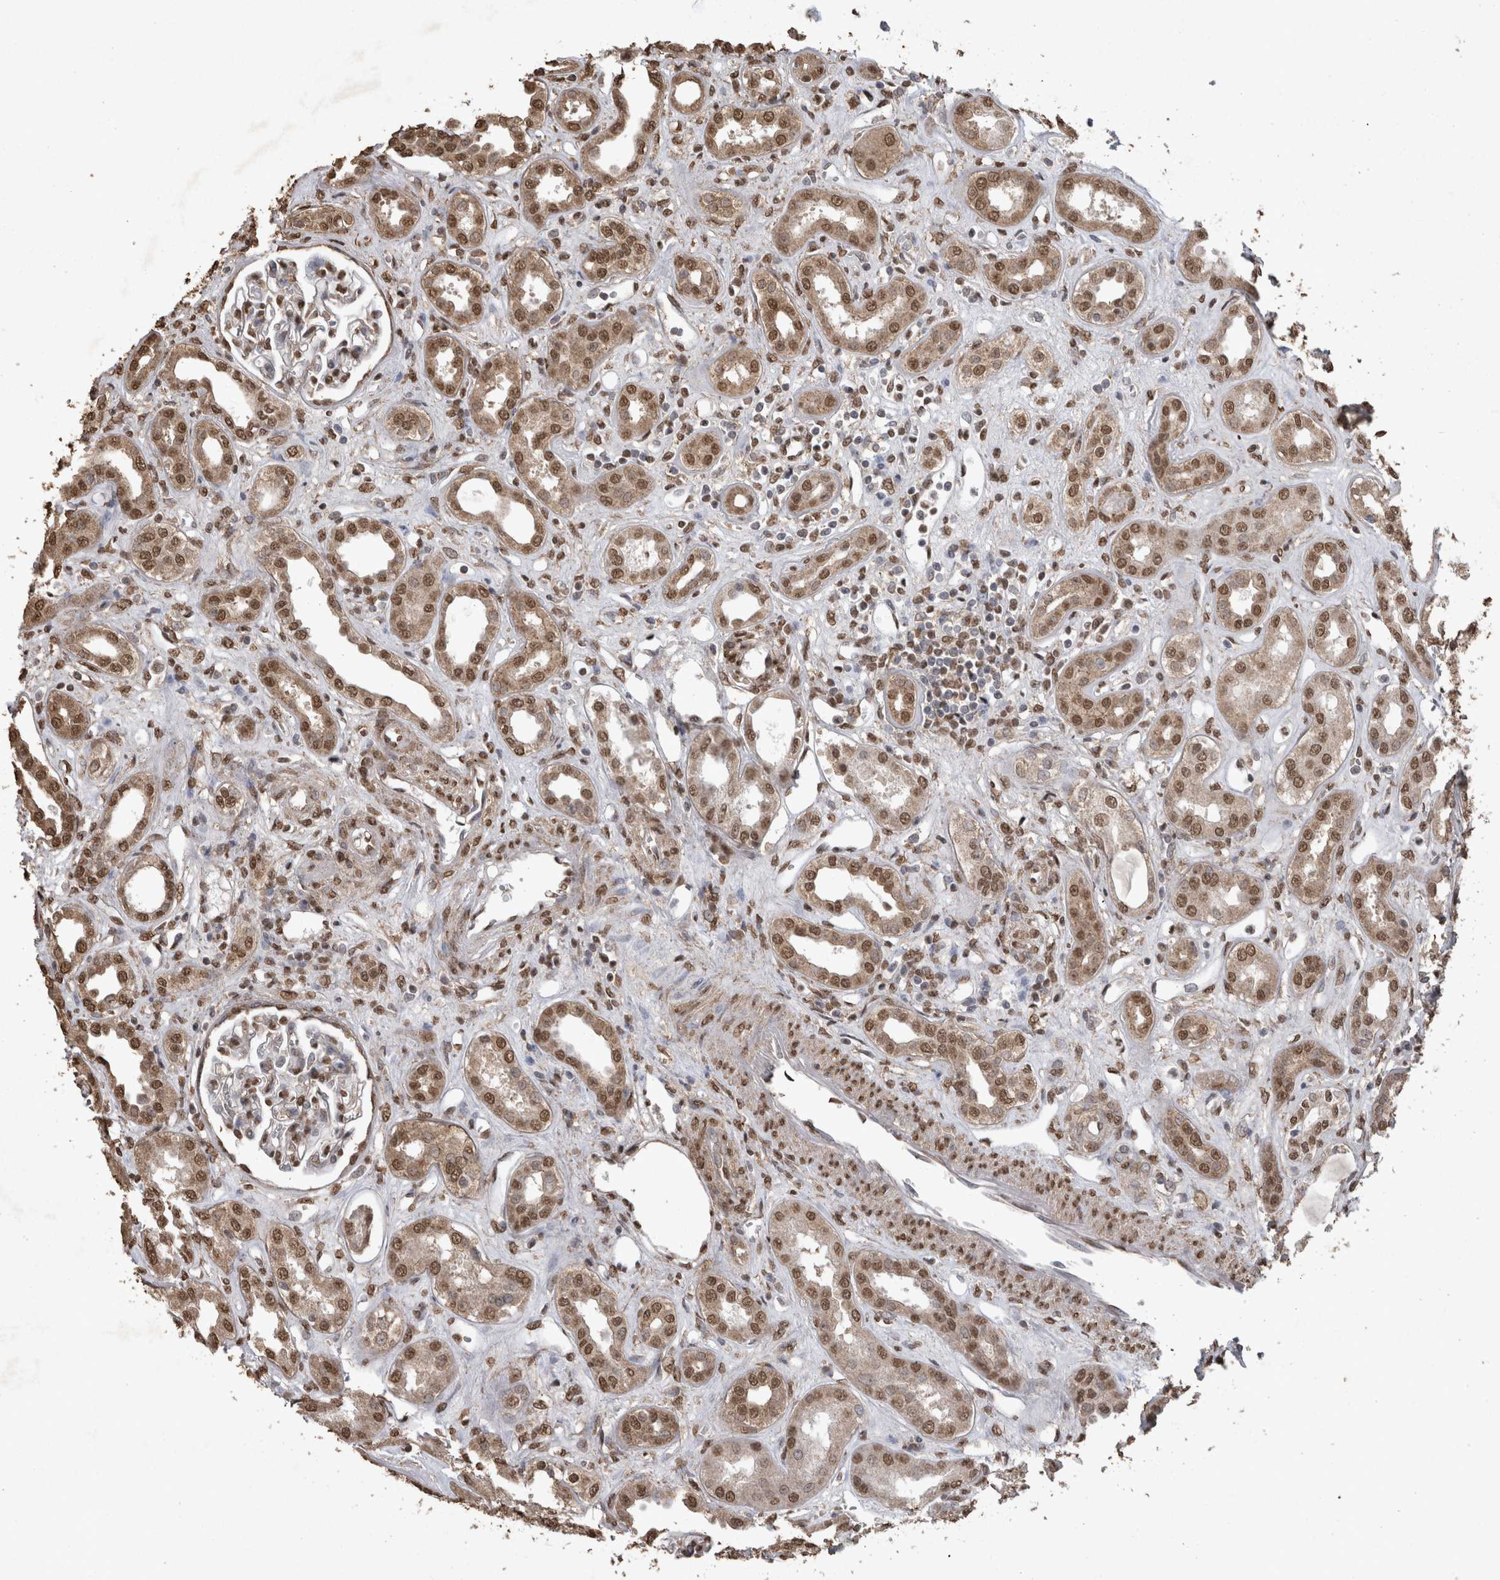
{"staining": {"intensity": "moderate", "quantity": "25%-75%", "location": "nuclear"}, "tissue": "kidney", "cell_type": "Cells in glomeruli", "image_type": "normal", "snomed": [{"axis": "morphology", "description": "Normal tissue, NOS"}, {"axis": "topography", "description": "Kidney"}], "caption": "Moderate nuclear staining for a protein is present in approximately 25%-75% of cells in glomeruli of benign kidney using IHC.", "gene": "SMAD7", "patient": {"sex": "male", "age": 59}}